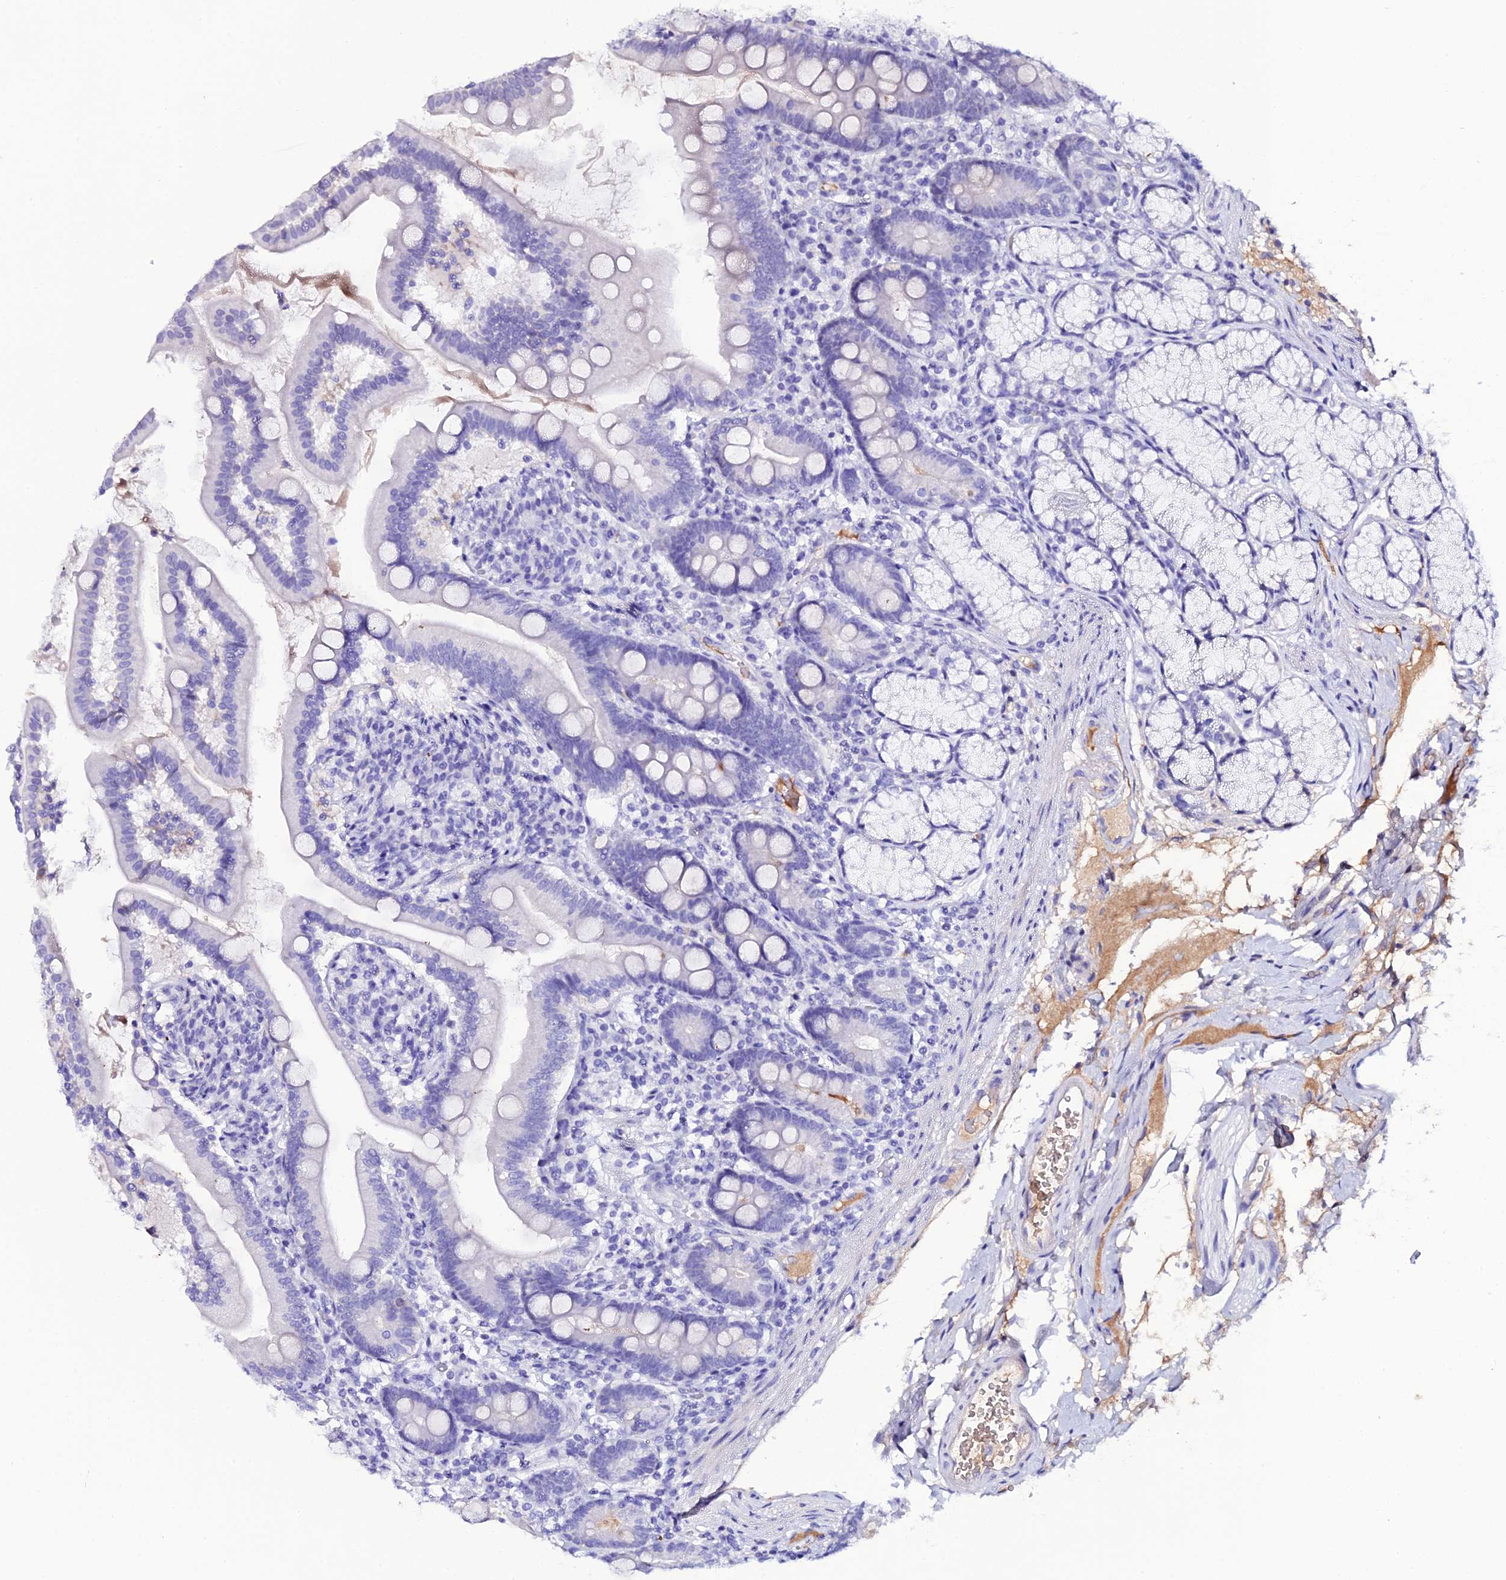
{"staining": {"intensity": "negative", "quantity": "none", "location": "none"}, "tissue": "duodenum", "cell_type": "Glandular cells", "image_type": "normal", "snomed": [{"axis": "morphology", "description": "Normal tissue, NOS"}, {"axis": "topography", "description": "Duodenum"}], "caption": "This is an IHC micrograph of unremarkable human duodenum. There is no positivity in glandular cells.", "gene": "DEFB132", "patient": {"sex": "female", "age": 67}}